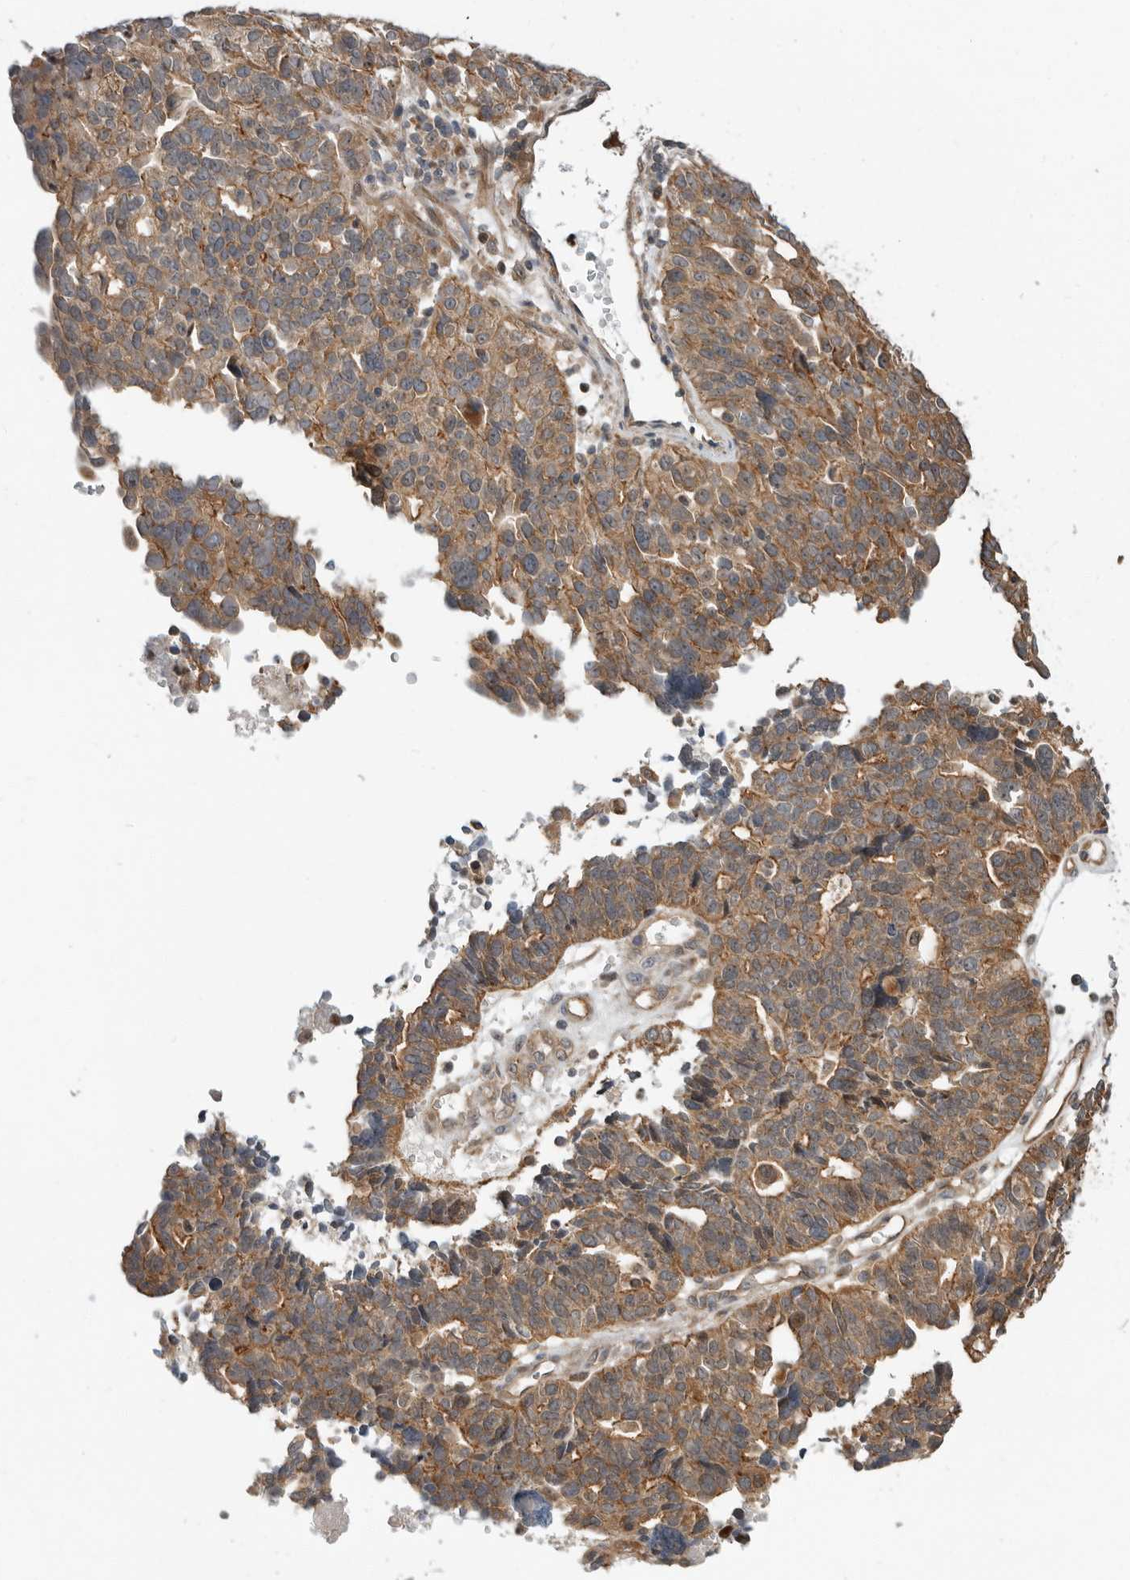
{"staining": {"intensity": "moderate", "quantity": ">75%", "location": "cytoplasmic/membranous"}, "tissue": "ovarian cancer", "cell_type": "Tumor cells", "image_type": "cancer", "snomed": [{"axis": "morphology", "description": "Cystadenocarcinoma, serous, NOS"}, {"axis": "topography", "description": "Ovary"}], "caption": "Protein analysis of ovarian serous cystadenocarcinoma tissue demonstrates moderate cytoplasmic/membranous expression in about >75% of tumor cells.", "gene": "STRAP", "patient": {"sex": "female", "age": 59}}